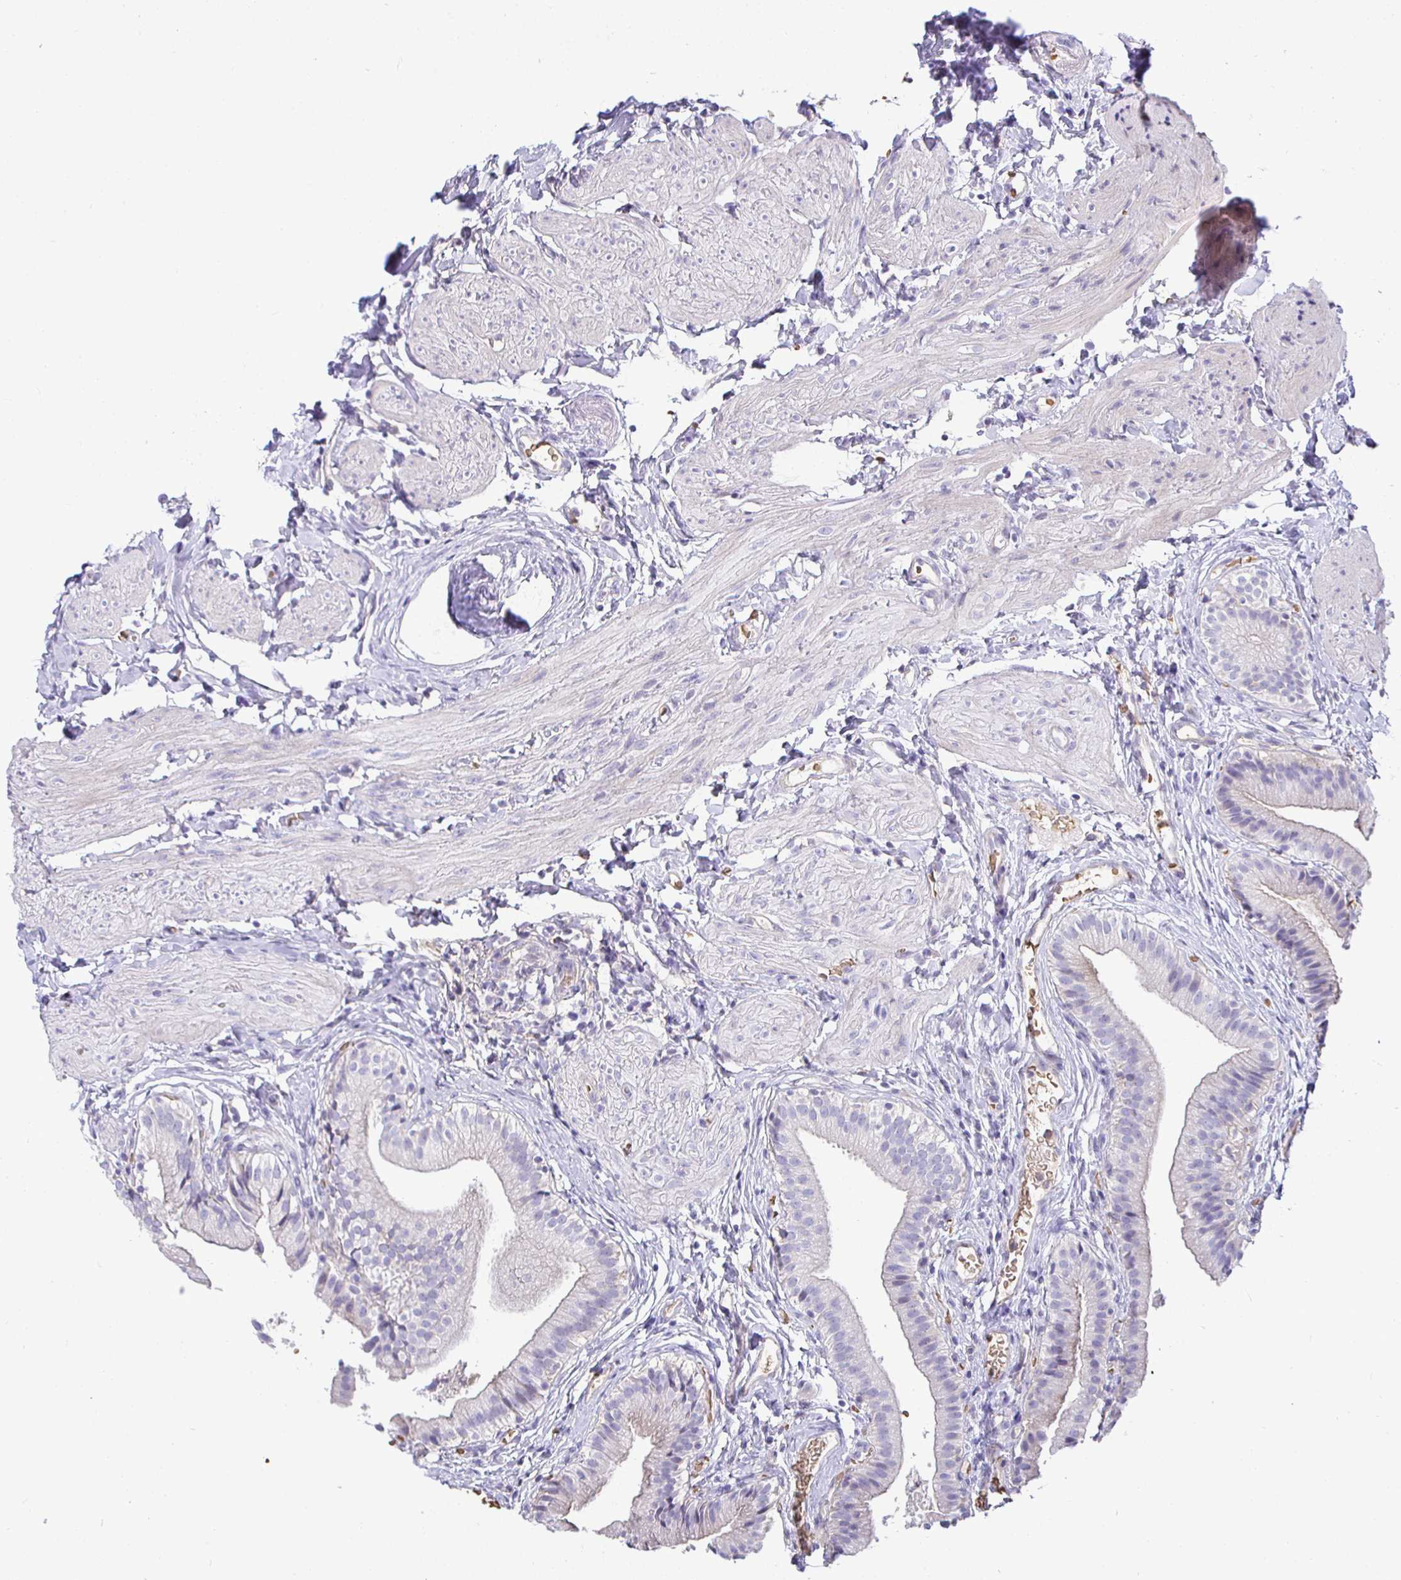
{"staining": {"intensity": "negative", "quantity": "none", "location": "none"}, "tissue": "gallbladder", "cell_type": "Glandular cells", "image_type": "normal", "snomed": [{"axis": "morphology", "description": "Normal tissue, NOS"}, {"axis": "topography", "description": "Gallbladder"}], "caption": "Immunohistochemistry (IHC) image of normal human gallbladder stained for a protein (brown), which exhibits no positivity in glandular cells.", "gene": "SIRPA", "patient": {"sex": "female", "age": 47}}